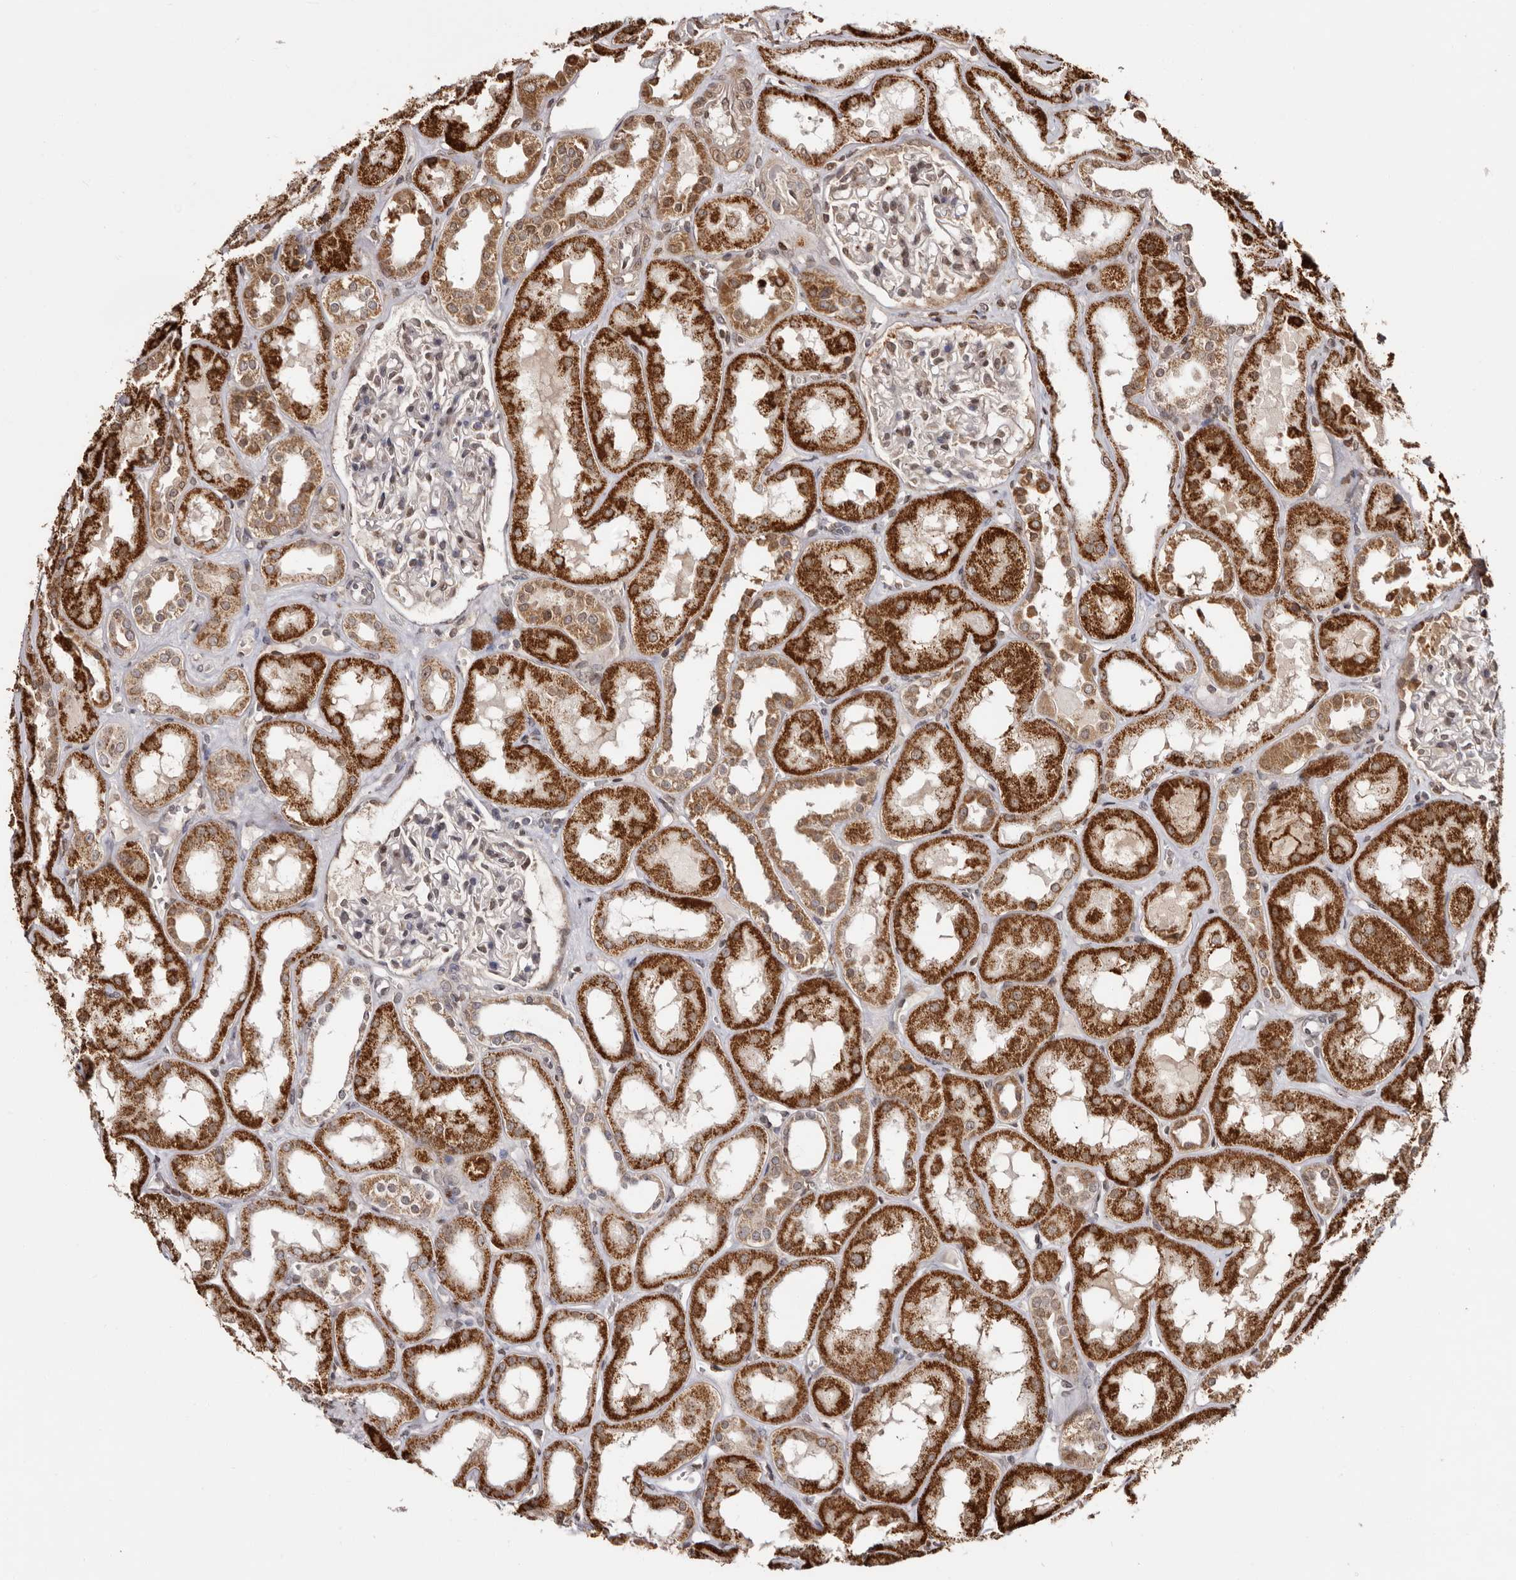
{"staining": {"intensity": "weak", "quantity": "<25%", "location": "cytoplasmic/membranous,nuclear"}, "tissue": "kidney", "cell_type": "Cells in glomeruli", "image_type": "normal", "snomed": [{"axis": "morphology", "description": "Normal tissue, NOS"}, {"axis": "topography", "description": "Kidney"}], "caption": "An immunohistochemistry micrograph of normal kidney is shown. There is no staining in cells in glomeruli of kidney. The staining is performed using DAB (3,3'-diaminobenzidine) brown chromogen with nuclei counter-stained in using hematoxylin.", "gene": "CCDC190", "patient": {"sex": "male", "age": 70}}